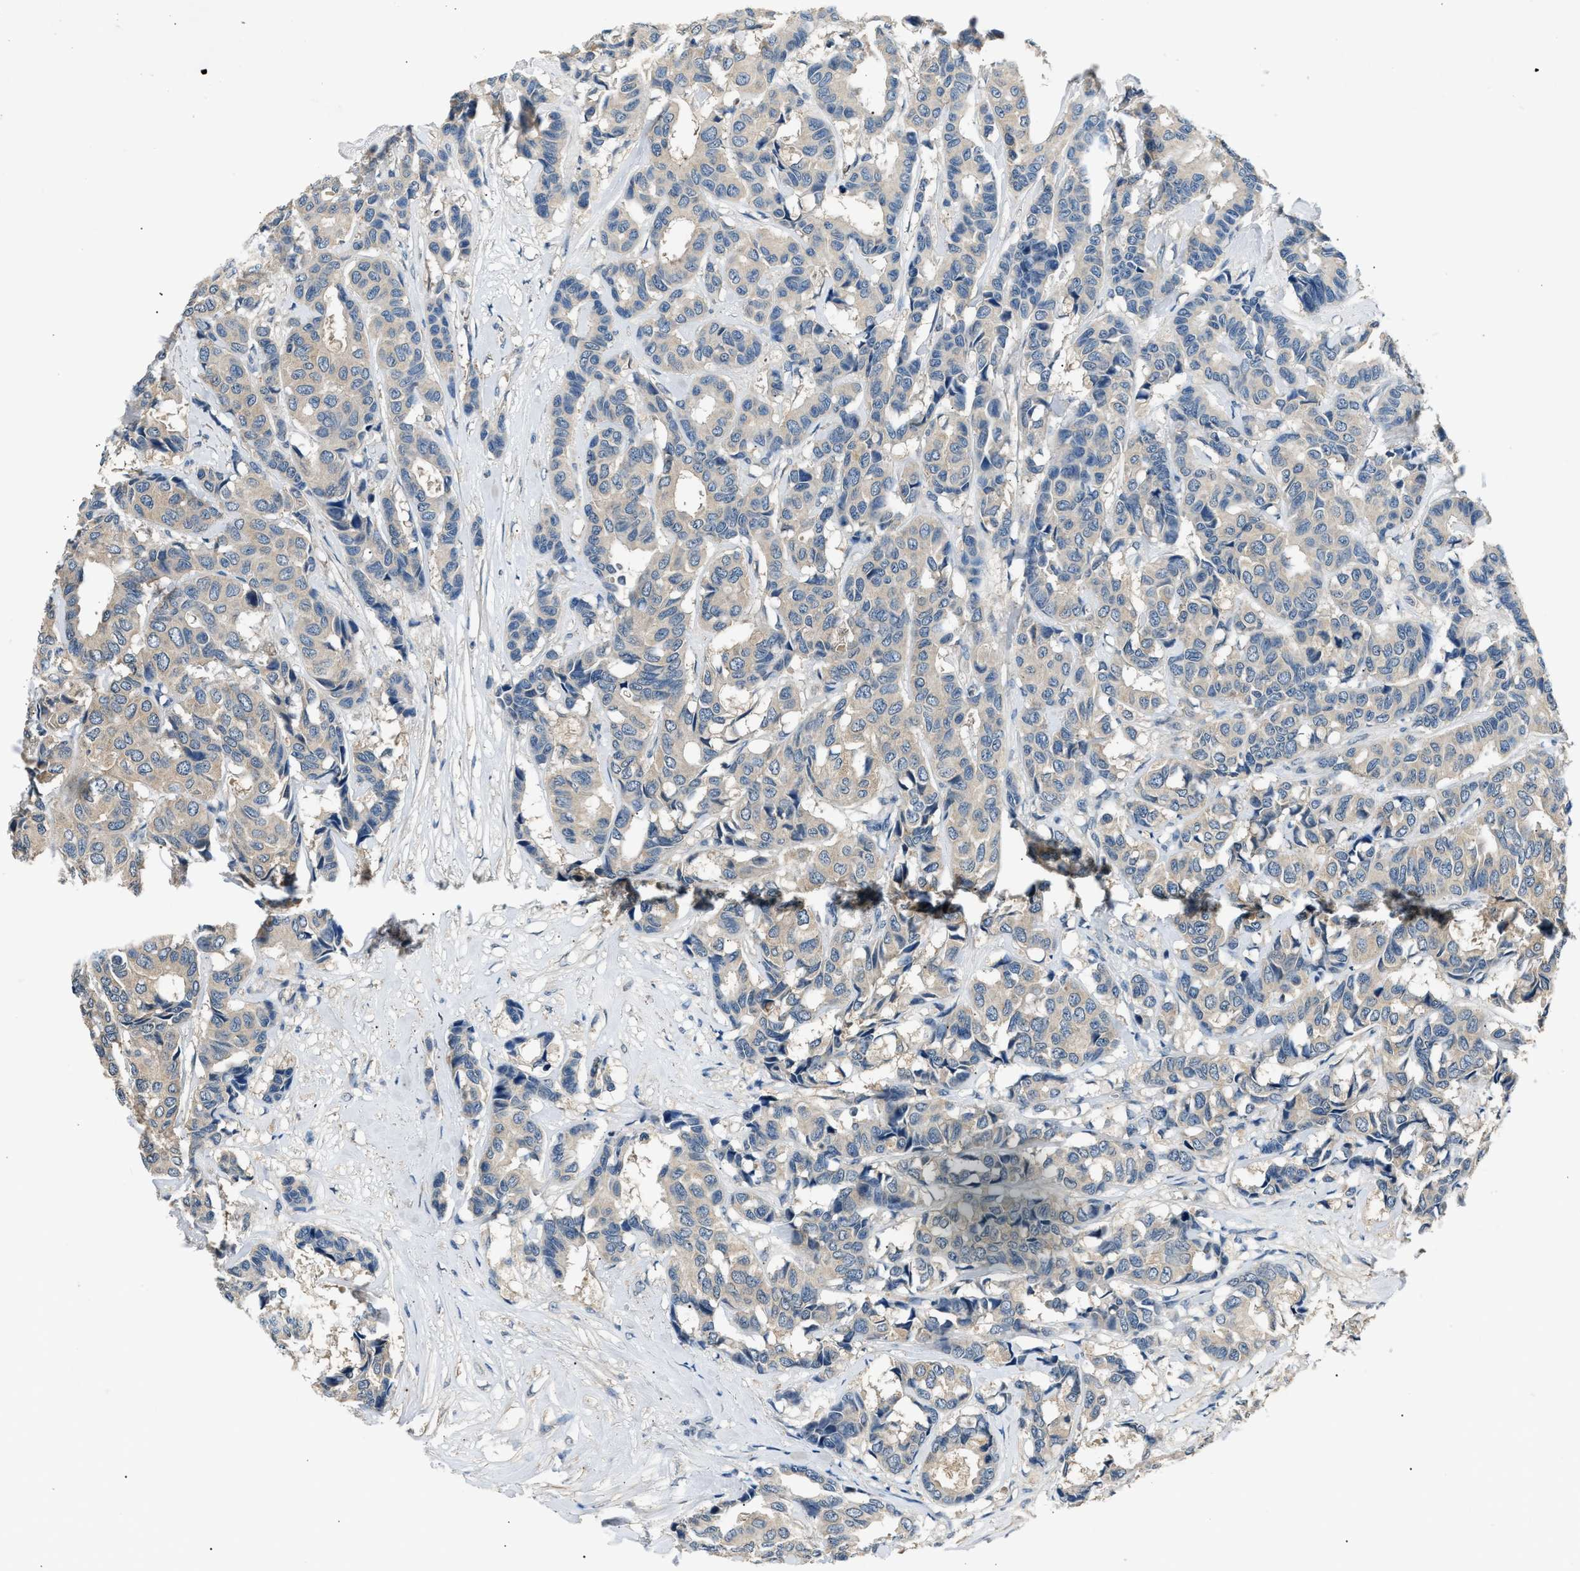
{"staining": {"intensity": "negative", "quantity": "none", "location": "none"}, "tissue": "breast cancer", "cell_type": "Tumor cells", "image_type": "cancer", "snomed": [{"axis": "morphology", "description": "Duct carcinoma"}, {"axis": "topography", "description": "Breast"}], "caption": "Human invasive ductal carcinoma (breast) stained for a protein using immunohistochemistry shows no positivity in tumor cells.", "gene": "INHA", "patient": {"sex": "female", "age": 87}}